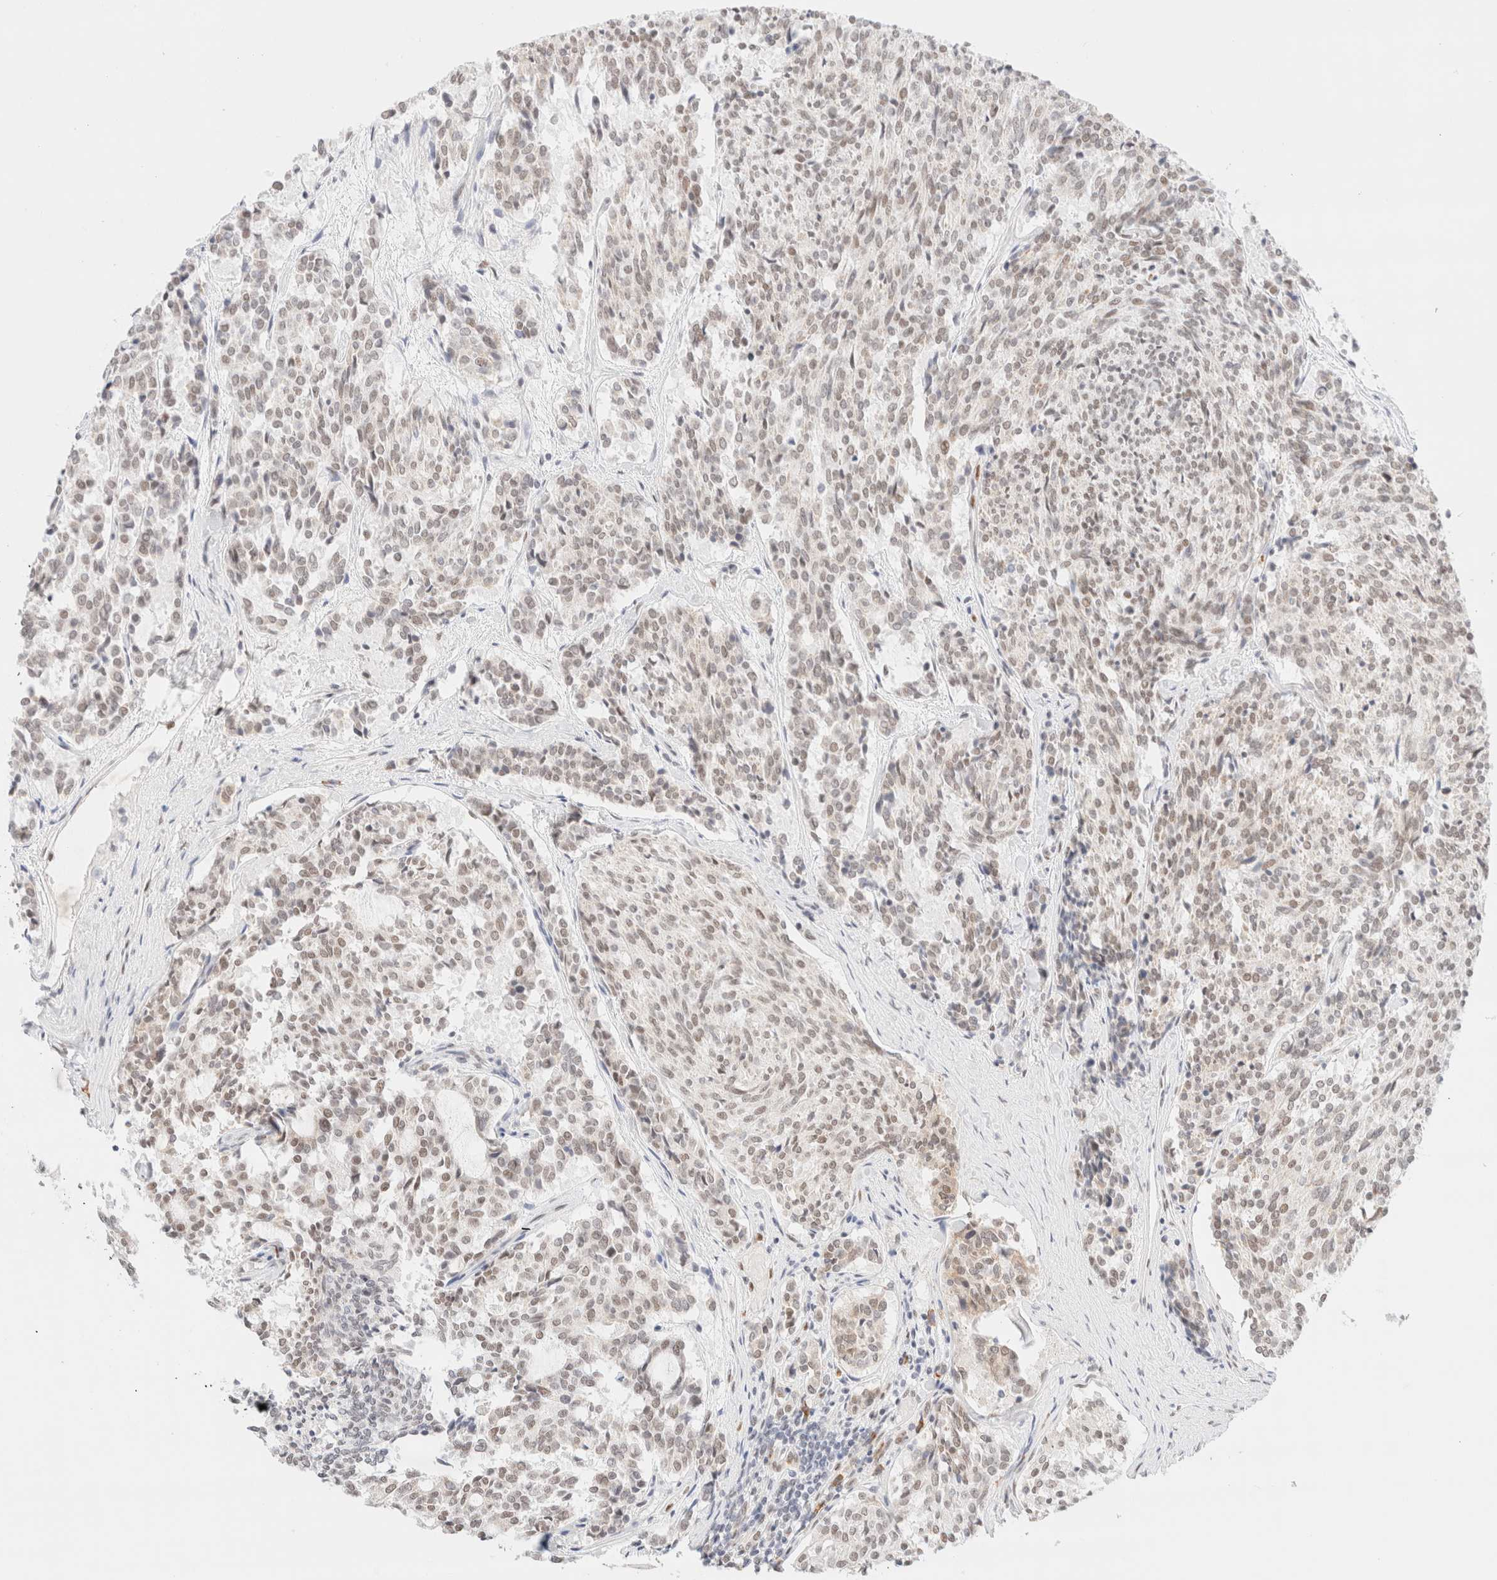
{"staining": {"intensity": "weak", "quantity": ">75%", "location": "nuclear"}, "tissue": "carcinoid", "cell_type": "Tumor cells", "image_type": "cancer", "snomed": [{"axis": "morphology", "description": "Carcinoid, malignant, NOS"}, {"axis": "topography", "description": "Pancreas"}], "caption": "Immunohistochemistry (IHC) of human carcinoid (malignant) shows low levels of weak nuclear staining in about >75% of tumor cells.", "gene": "CIC", "patient": {"sex": "female", "age": 54}}